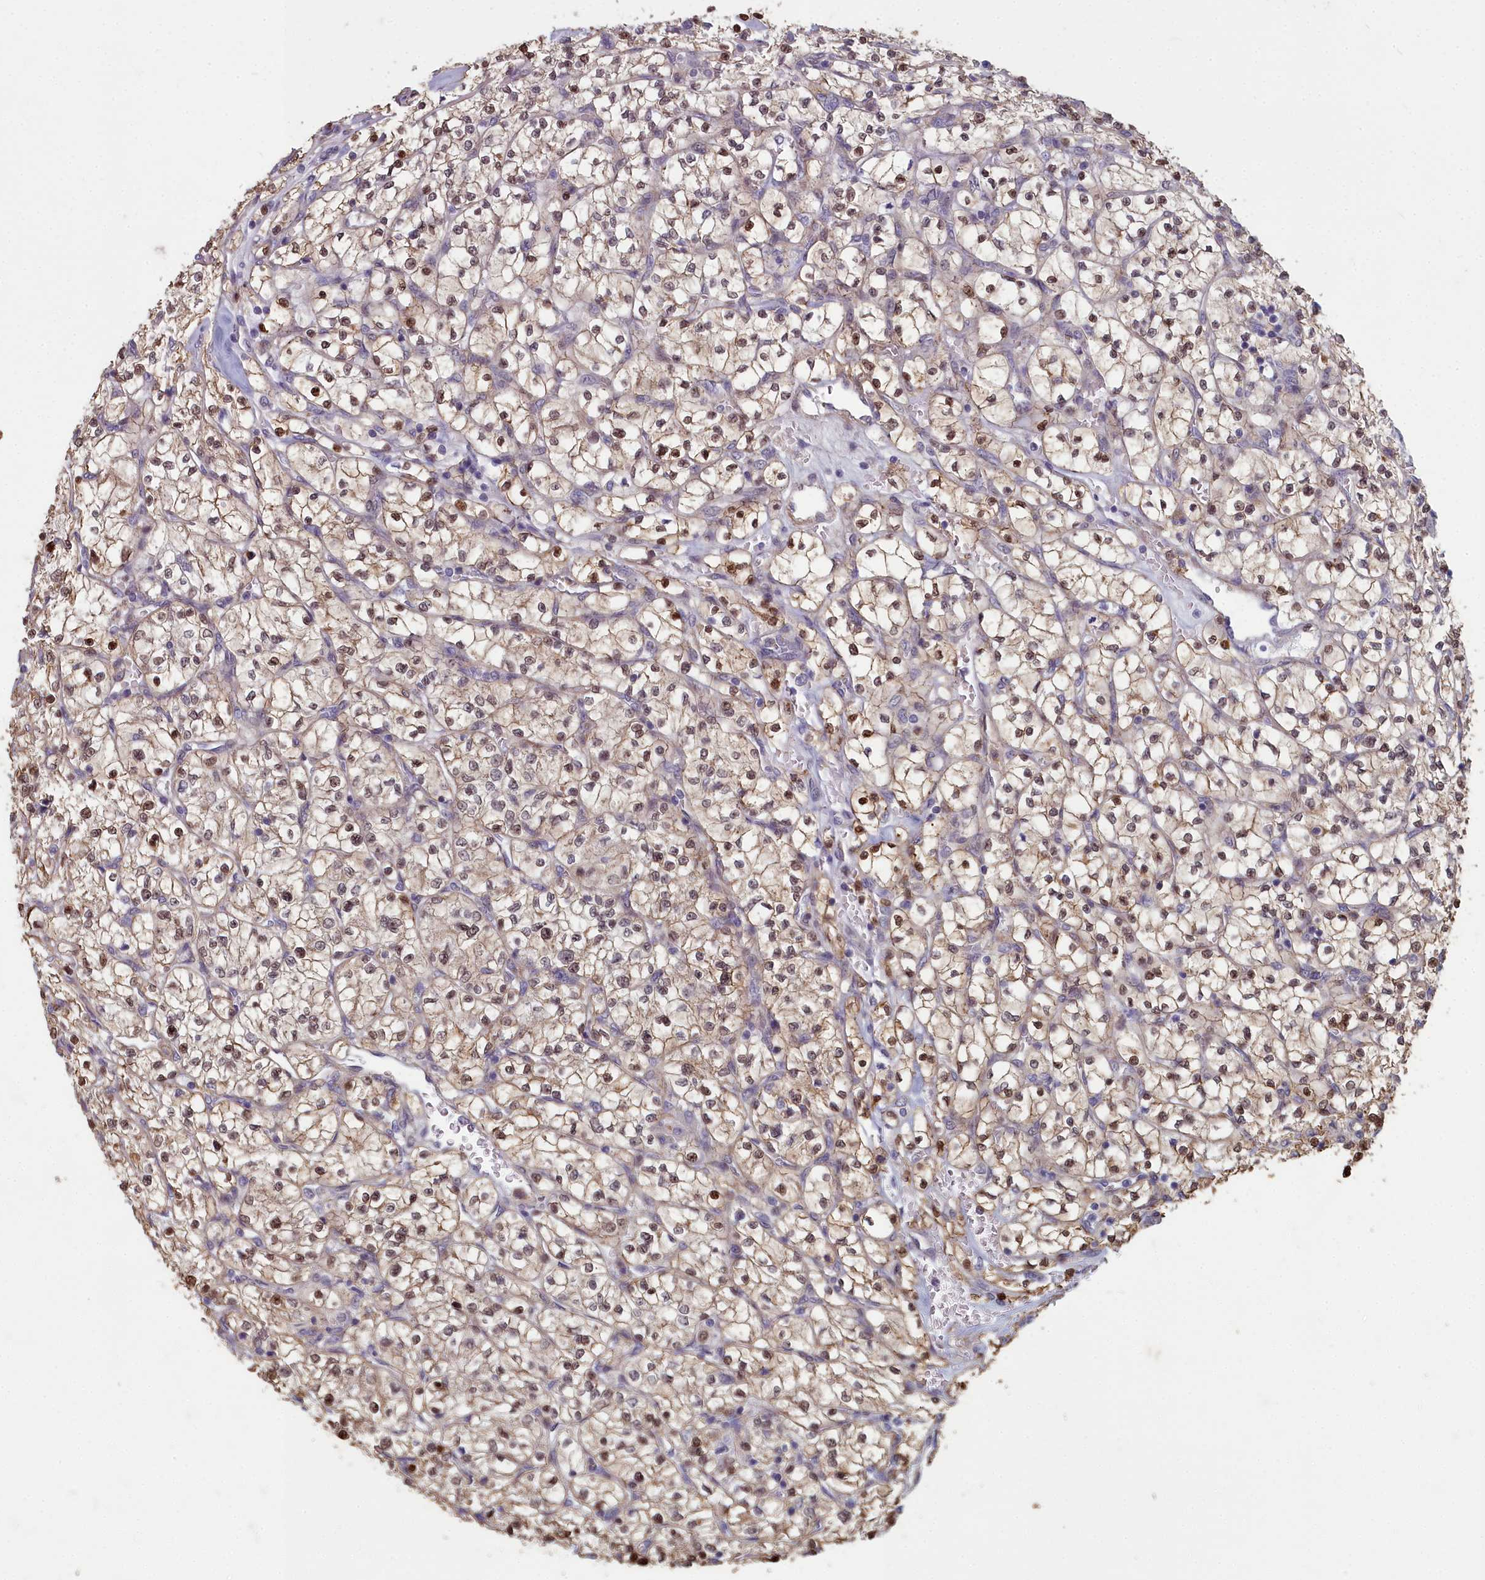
{"staining": {"intensity": "moderate", "quantity": "25%-75%", "location": "cytoplasmic/membranous,nuclear"}, "tissue": "renal cancer", "cell_type": "Tumor cells", "image_type": "cancer", "snomed": [{"axis": "morphology", "description": "Adenocarcinoma, NOS"}, {"axis": "topography", "description": "Kidney"}], "caption": "The image demonstrates staining of renal adenocarcinoma, revealing moderate cytoplasmic/membranous and nuclear protein staining (brown color) within tumor cells. Immunohistochemistry (ihc) stains the protein of interest in brown and the nuclei are stained blue.", "gene": "ZNF626", "patient": {"sex": "female", "age": 64}}